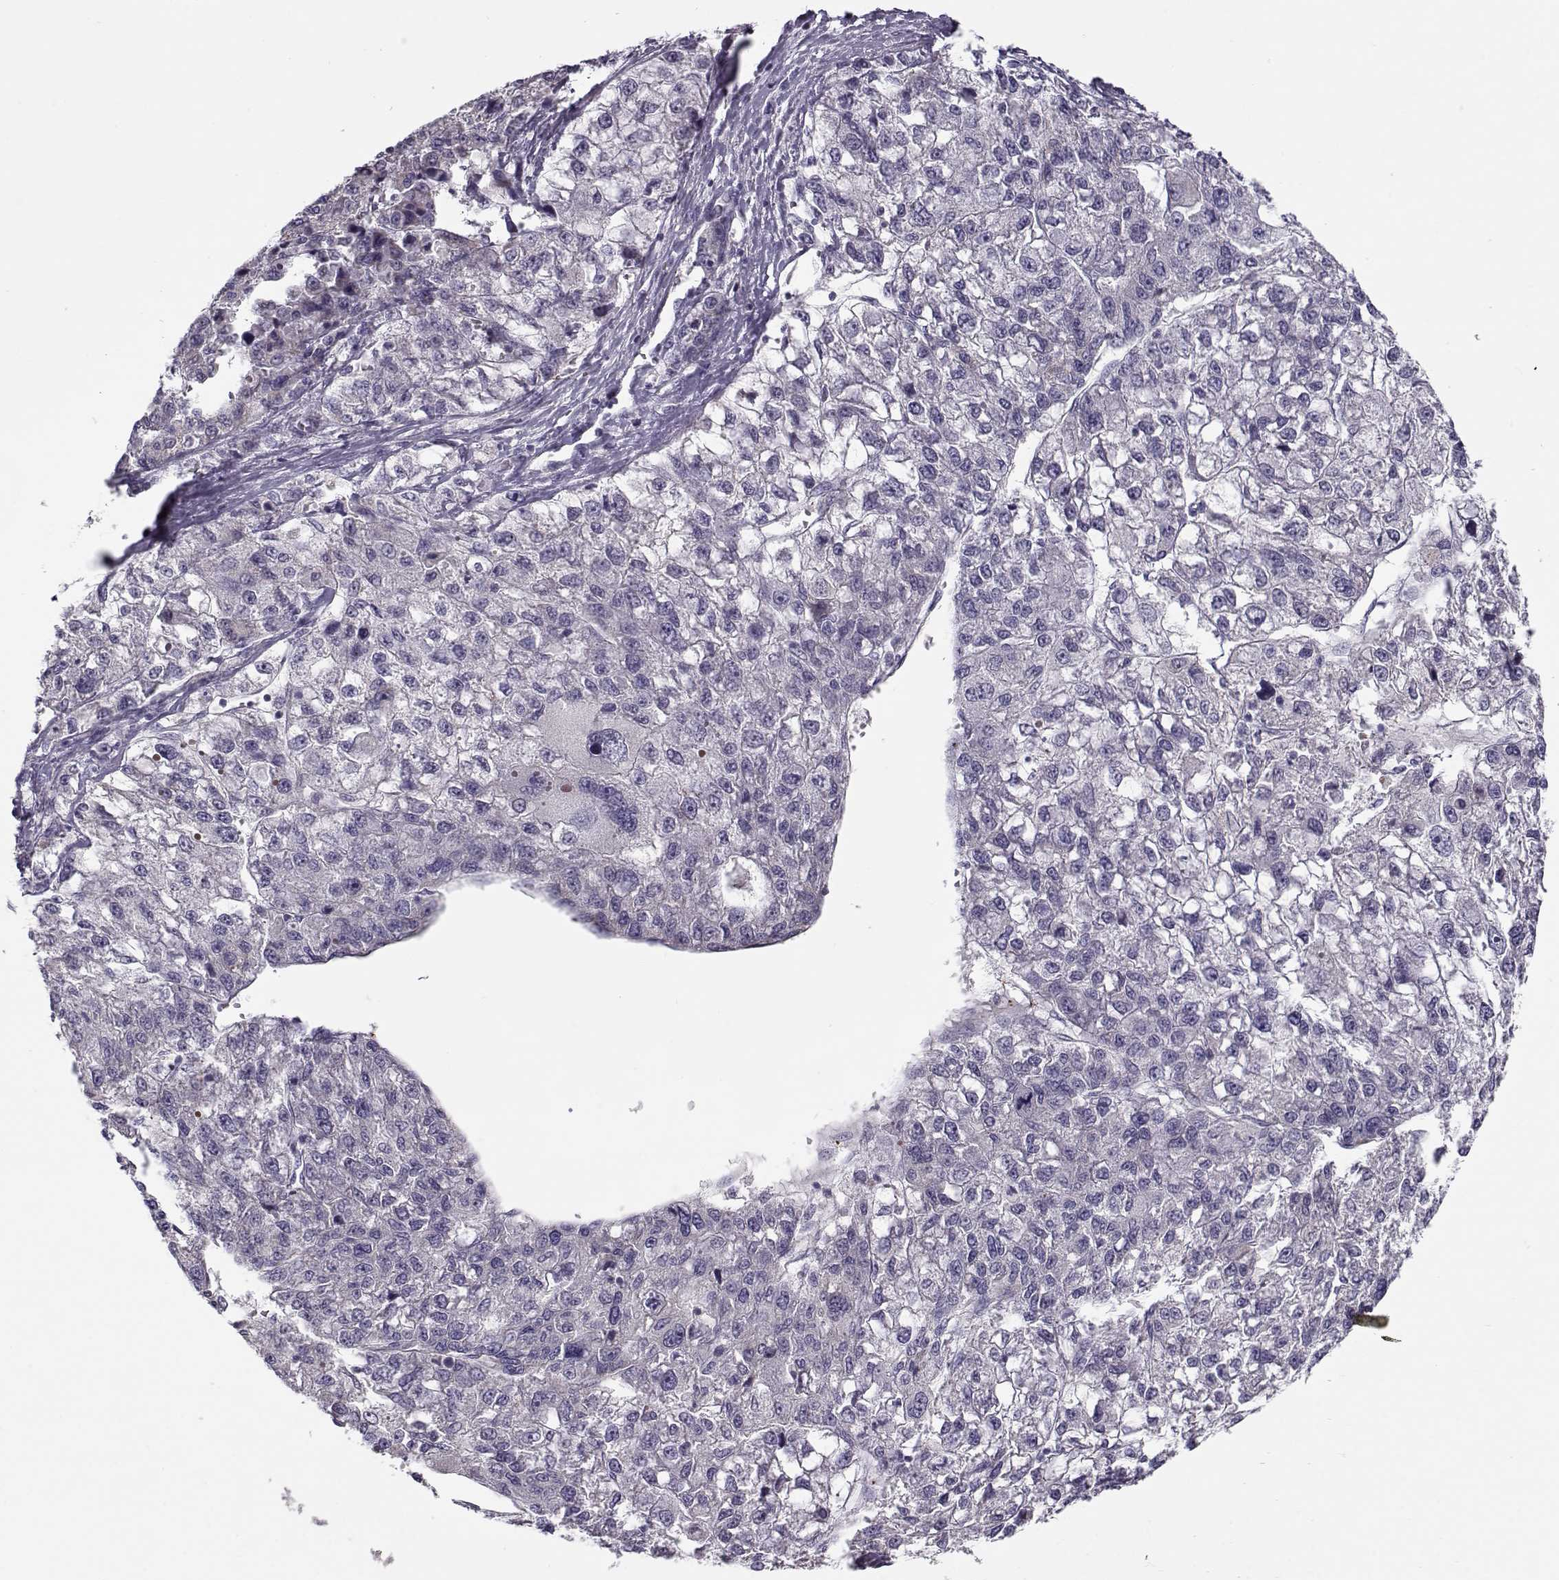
{"staining": {"intensity": "negative", "quantity": "none", "location": "none"}, "tissue": "liver cancer", "cell_type": "Tumor cells", "image_type": "cancer", "snomed": [{"axis": "morphology", "description": "Carcinoma, Hepatocellular, NOS"}, {"axis": "topography", "description": "Liver"}], "caption": "Immunohistochemistry (IHC) of human hepatocellular carcinoma (liver) reveals no expression in tumor cells.", "gene": "KLF17", "patient": {"sex": "male", "age": 56}}